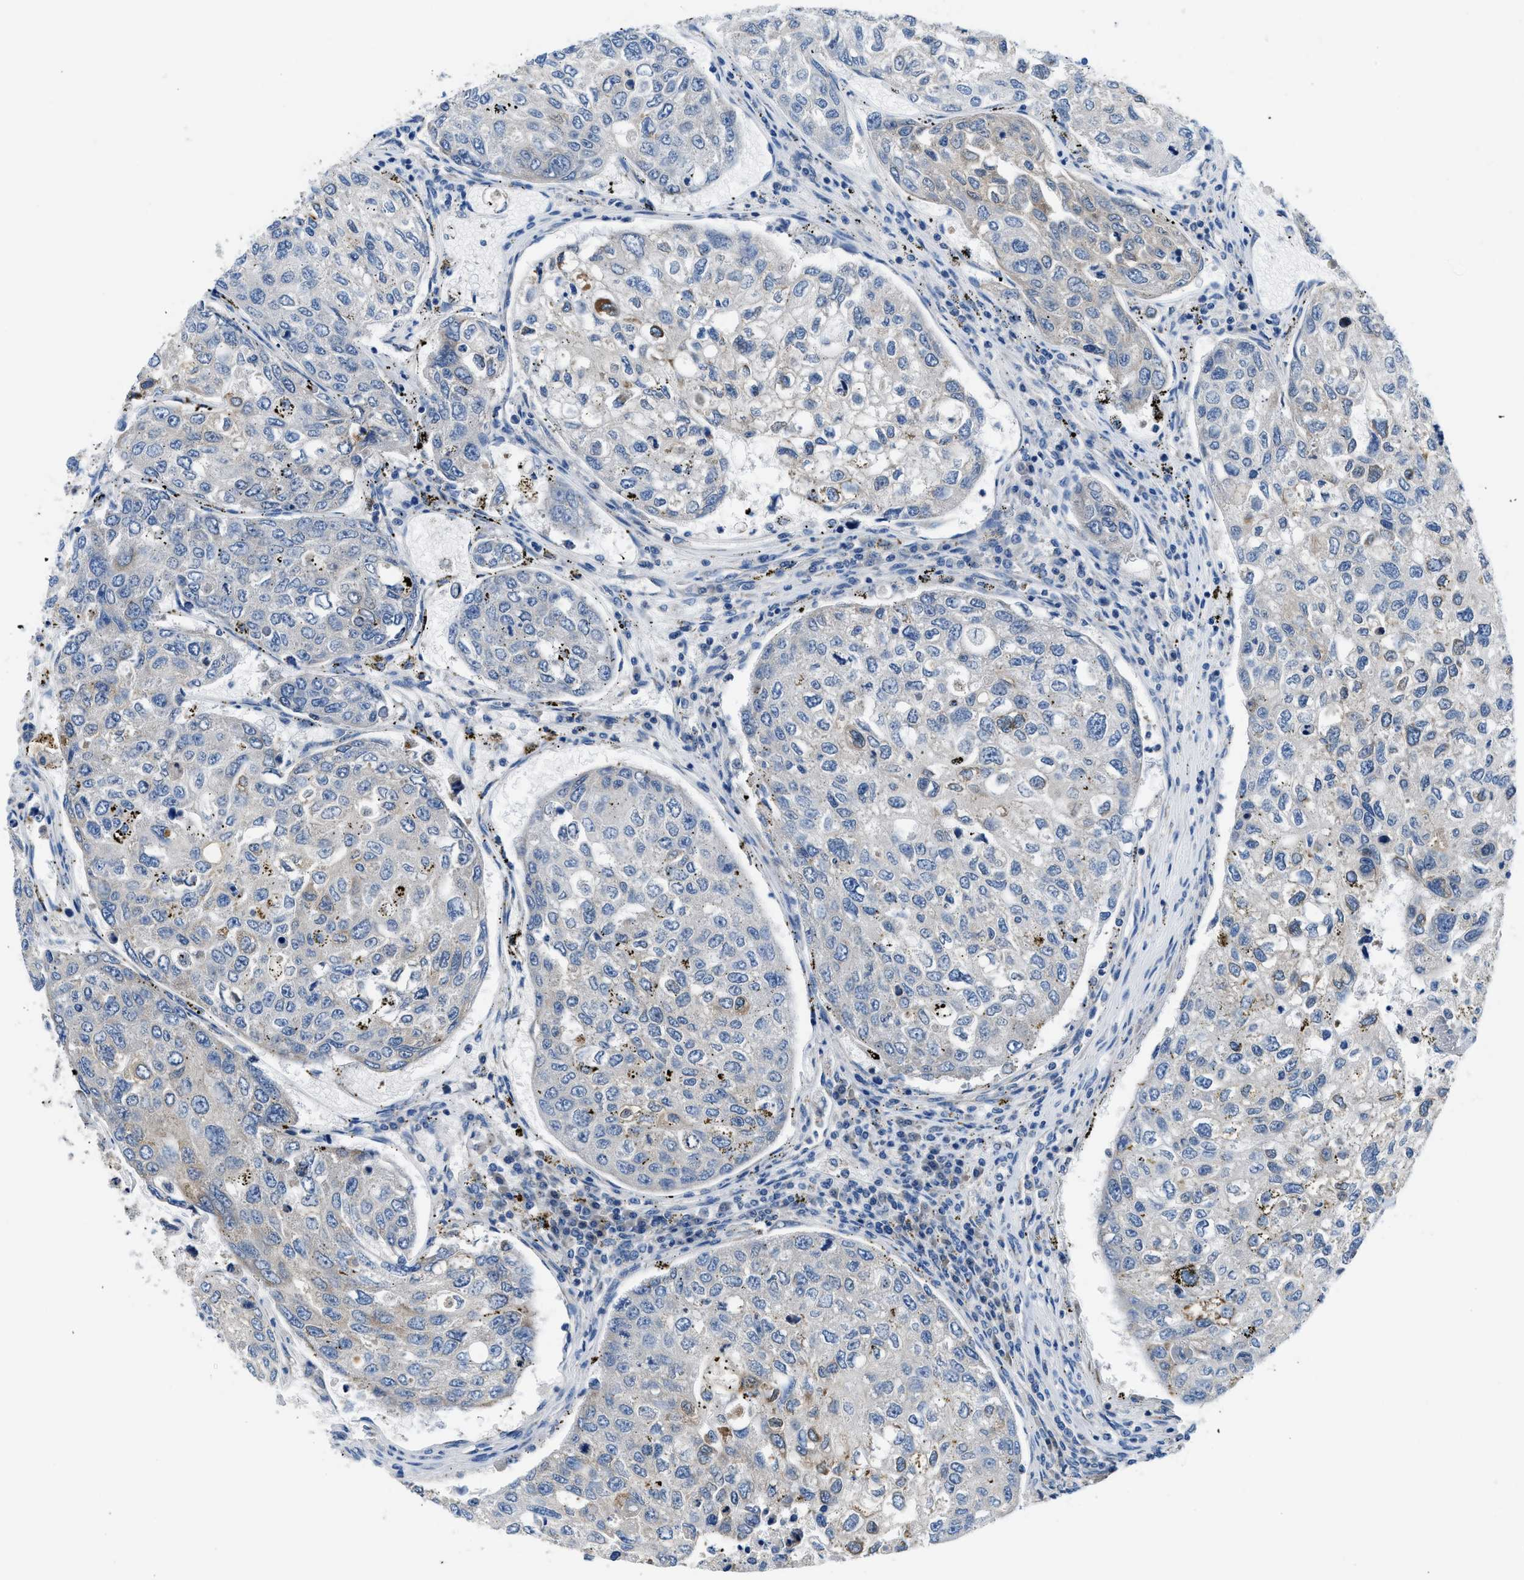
{"staining": {"intensity": "weak", "quantity": "<25%", "location": "cytoplasmic/membranous"}, "tissue": "urothelial cancer", "cell_type": "Tumor cells", "image_type": "cancer", "snomed": [{"axis": "morphology", "description": "Urothelial carcinoma, High grade"}, {"axis": "topography", "description": "Lymph node"}, {"axis": "topography", "description": "Urinary bladder"}], "caption": "This is an immunohistochemistry (IHC) micrograph of high-grade urothelial carcinoma. There is no staining in tumor cells.", "gene": "BNC2", "patient": {"sex": "male", "age": 51}}